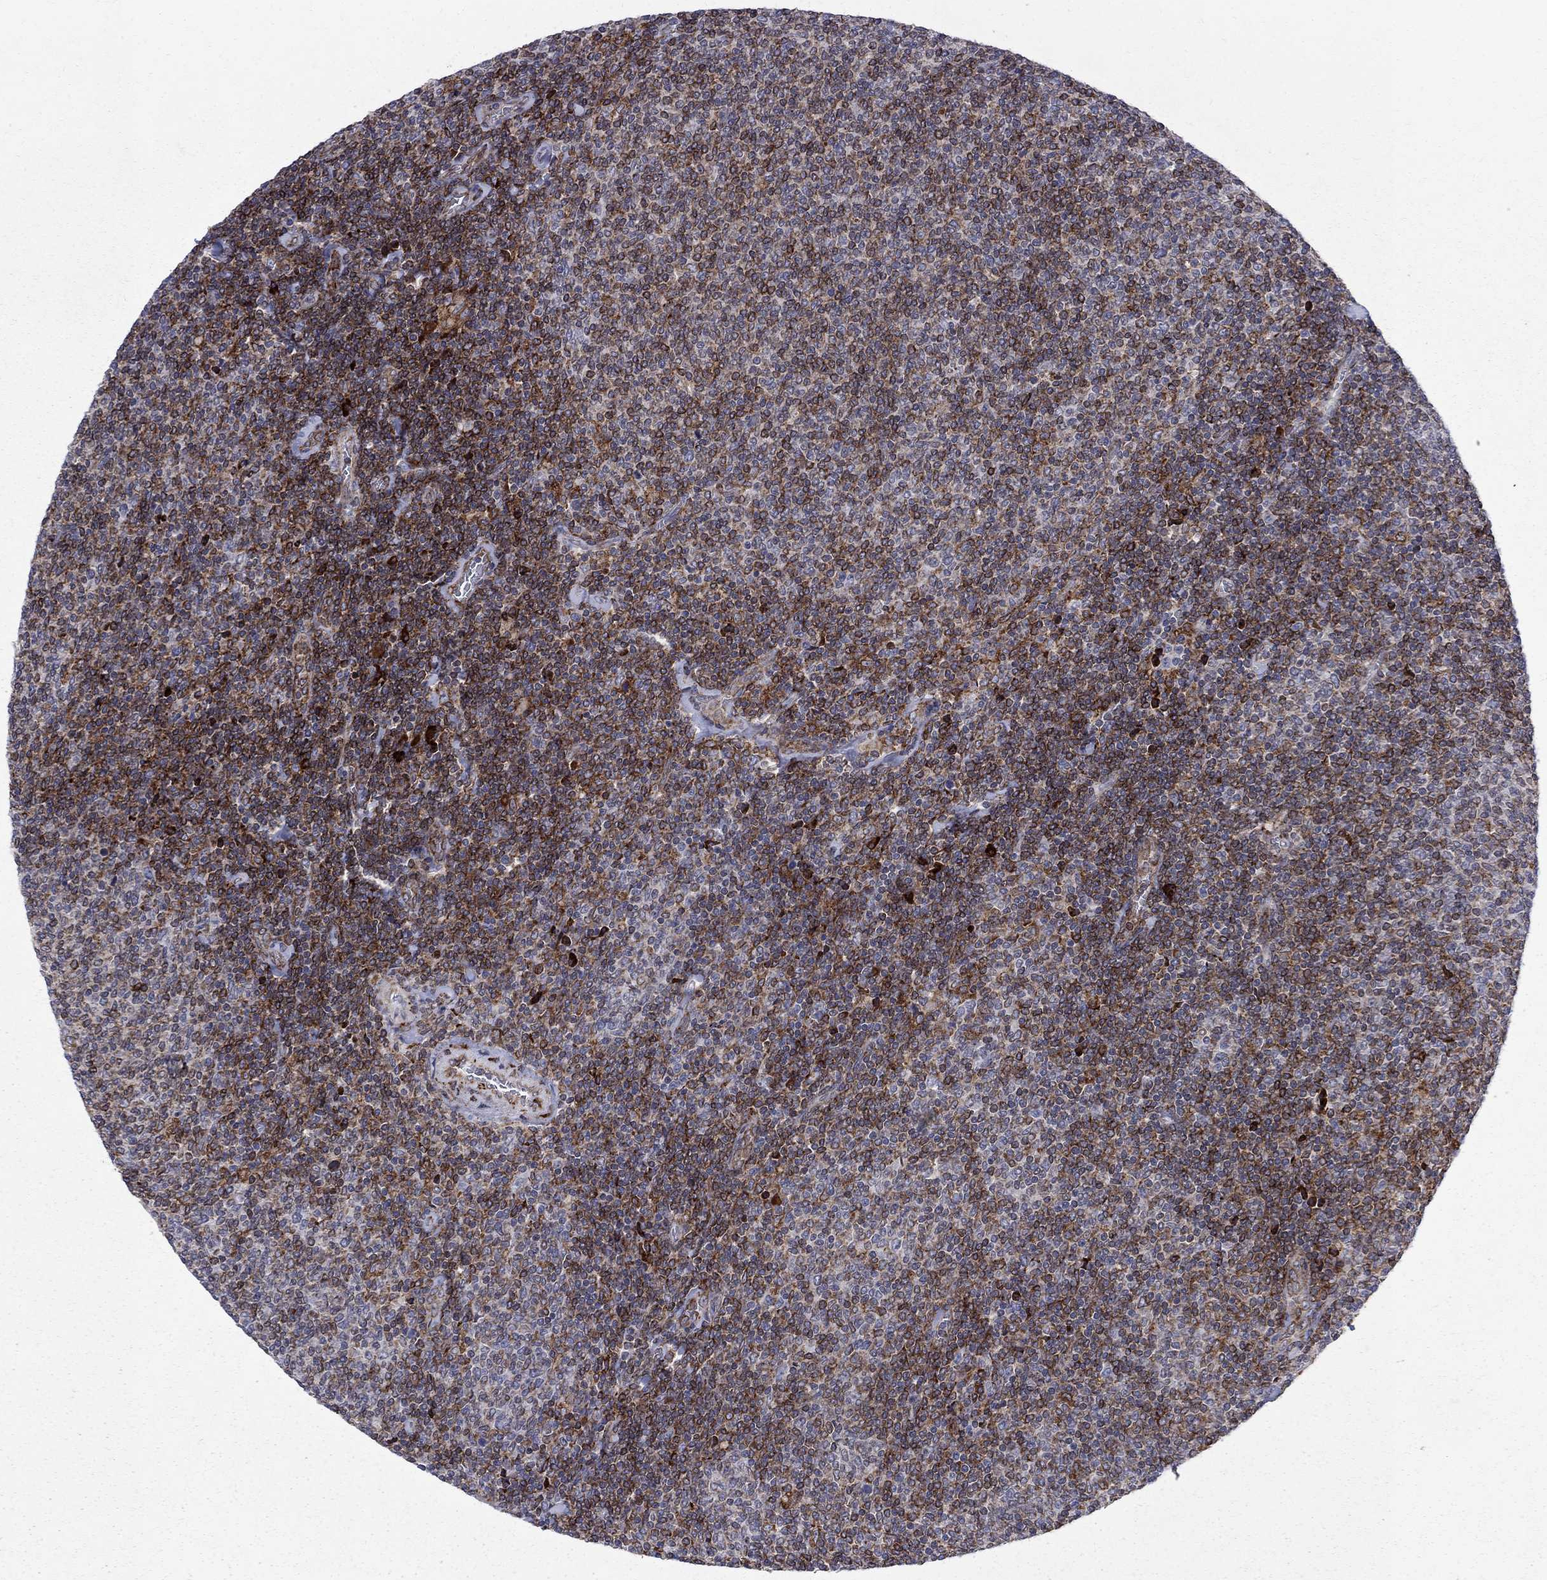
{"staining": {"intensity": "moderate", "quantity": ">75%", "location": "cytoplasmic/membranous,nuclear"}, "tissue": "lymphoma", "cell_type": "Tumor cells", "image_type": "cancer", "snomed": [{"axis": "morphology", "description": "Malignant lymphoma, non-Hodgkin's type, Low grade"}, {"axis": "topography", "description": "Lymph node"}], "caption": "Immunohistochemical staining of human lymphoma demonstrates moderate cytoplasmic/membranous and nuclear protein positivity in approximately >75% of tumor cells.", "gene": "CAB39L", "patient": {"sex": "male", "age": 52}}